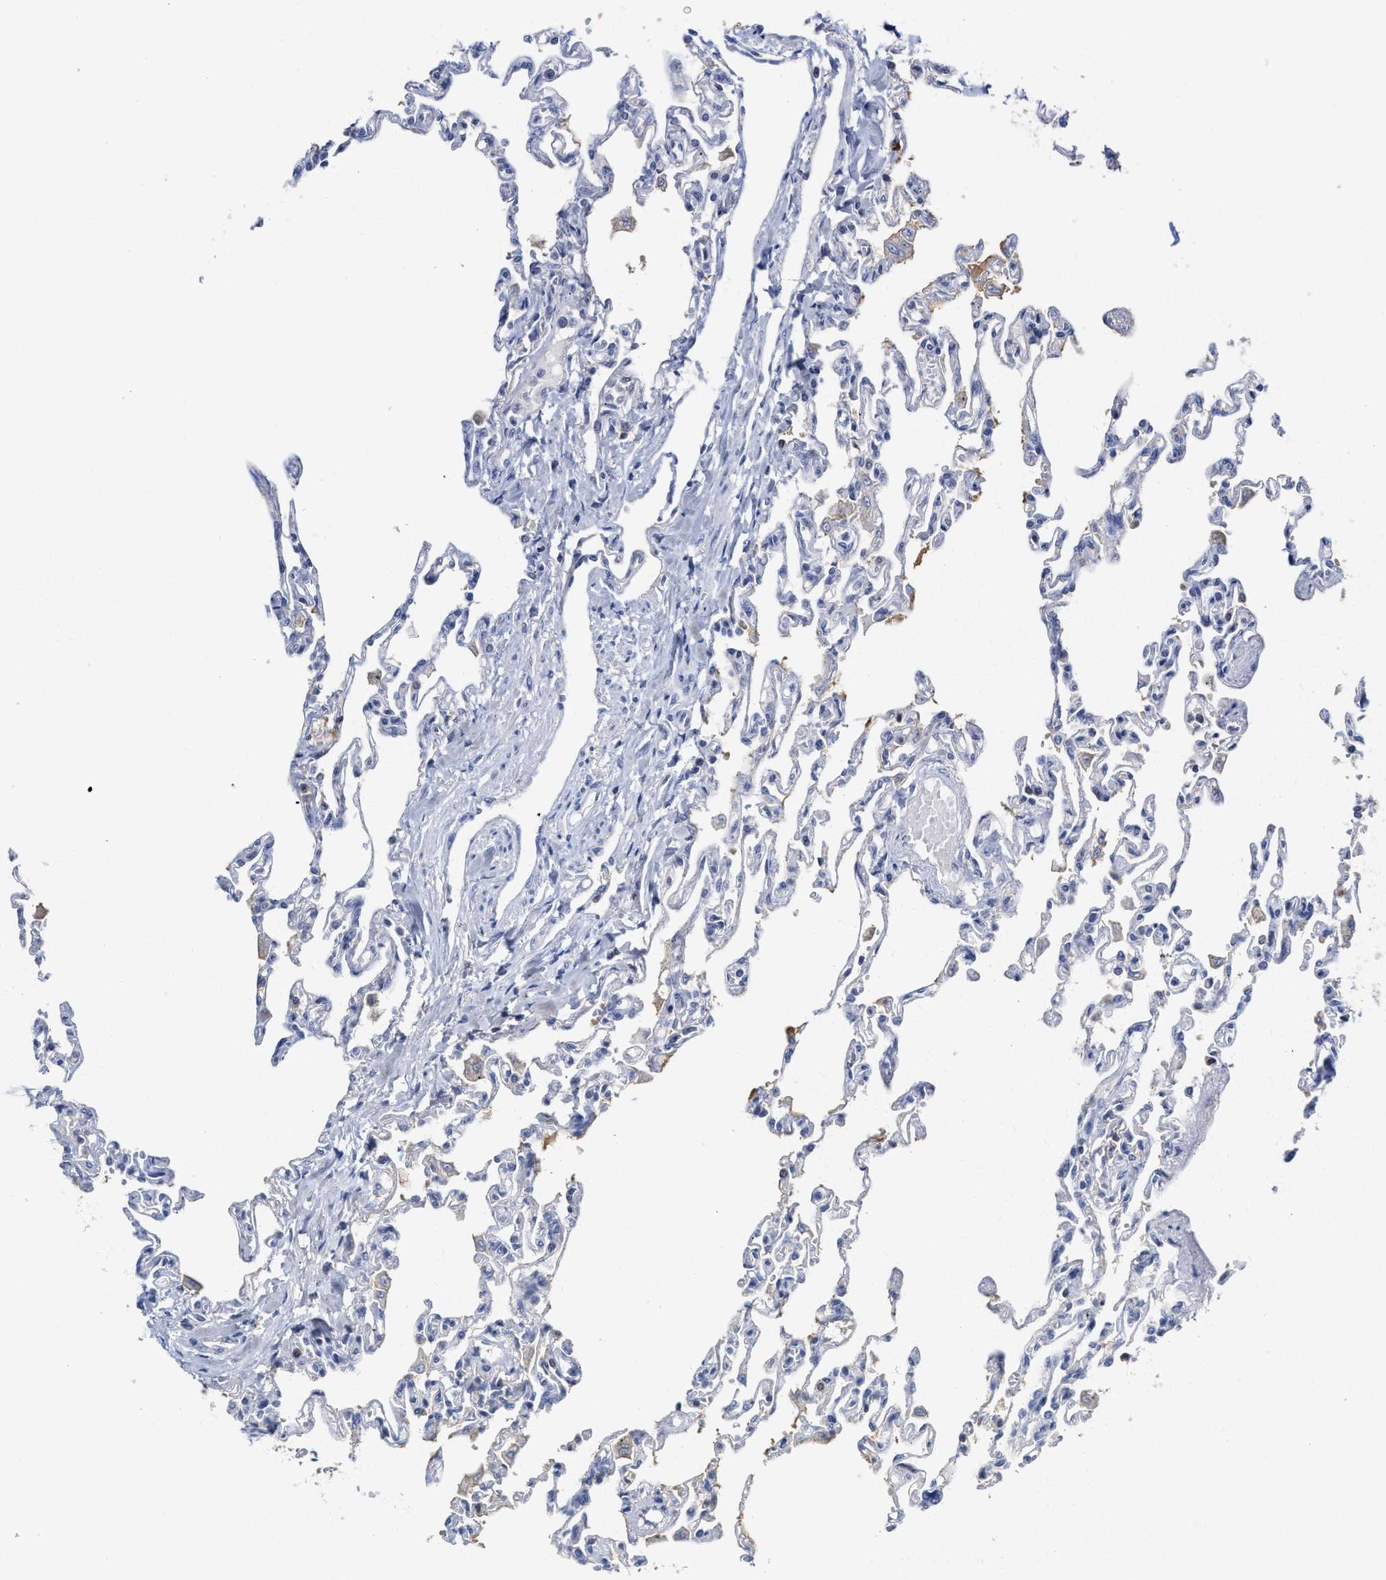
{"staining": {"intensity": "negative", "quantity": "none", "location": "none"}, "tissue": "lung", "cell_type": "Alveolar cells", "image_type": "normal", "snomed": [{"axis": "morphology", "description": "Normal tissue, NOS"}, {"axis": "topography", "description": "Lung"}], "caption": "A high-resolution histopathology image shows immunohistochemistry (IHC) staining of benign lung, which displays no significant expression in alveolar cells.", "gene": "C2", "patient": {"sex": "male", "age": 21}}